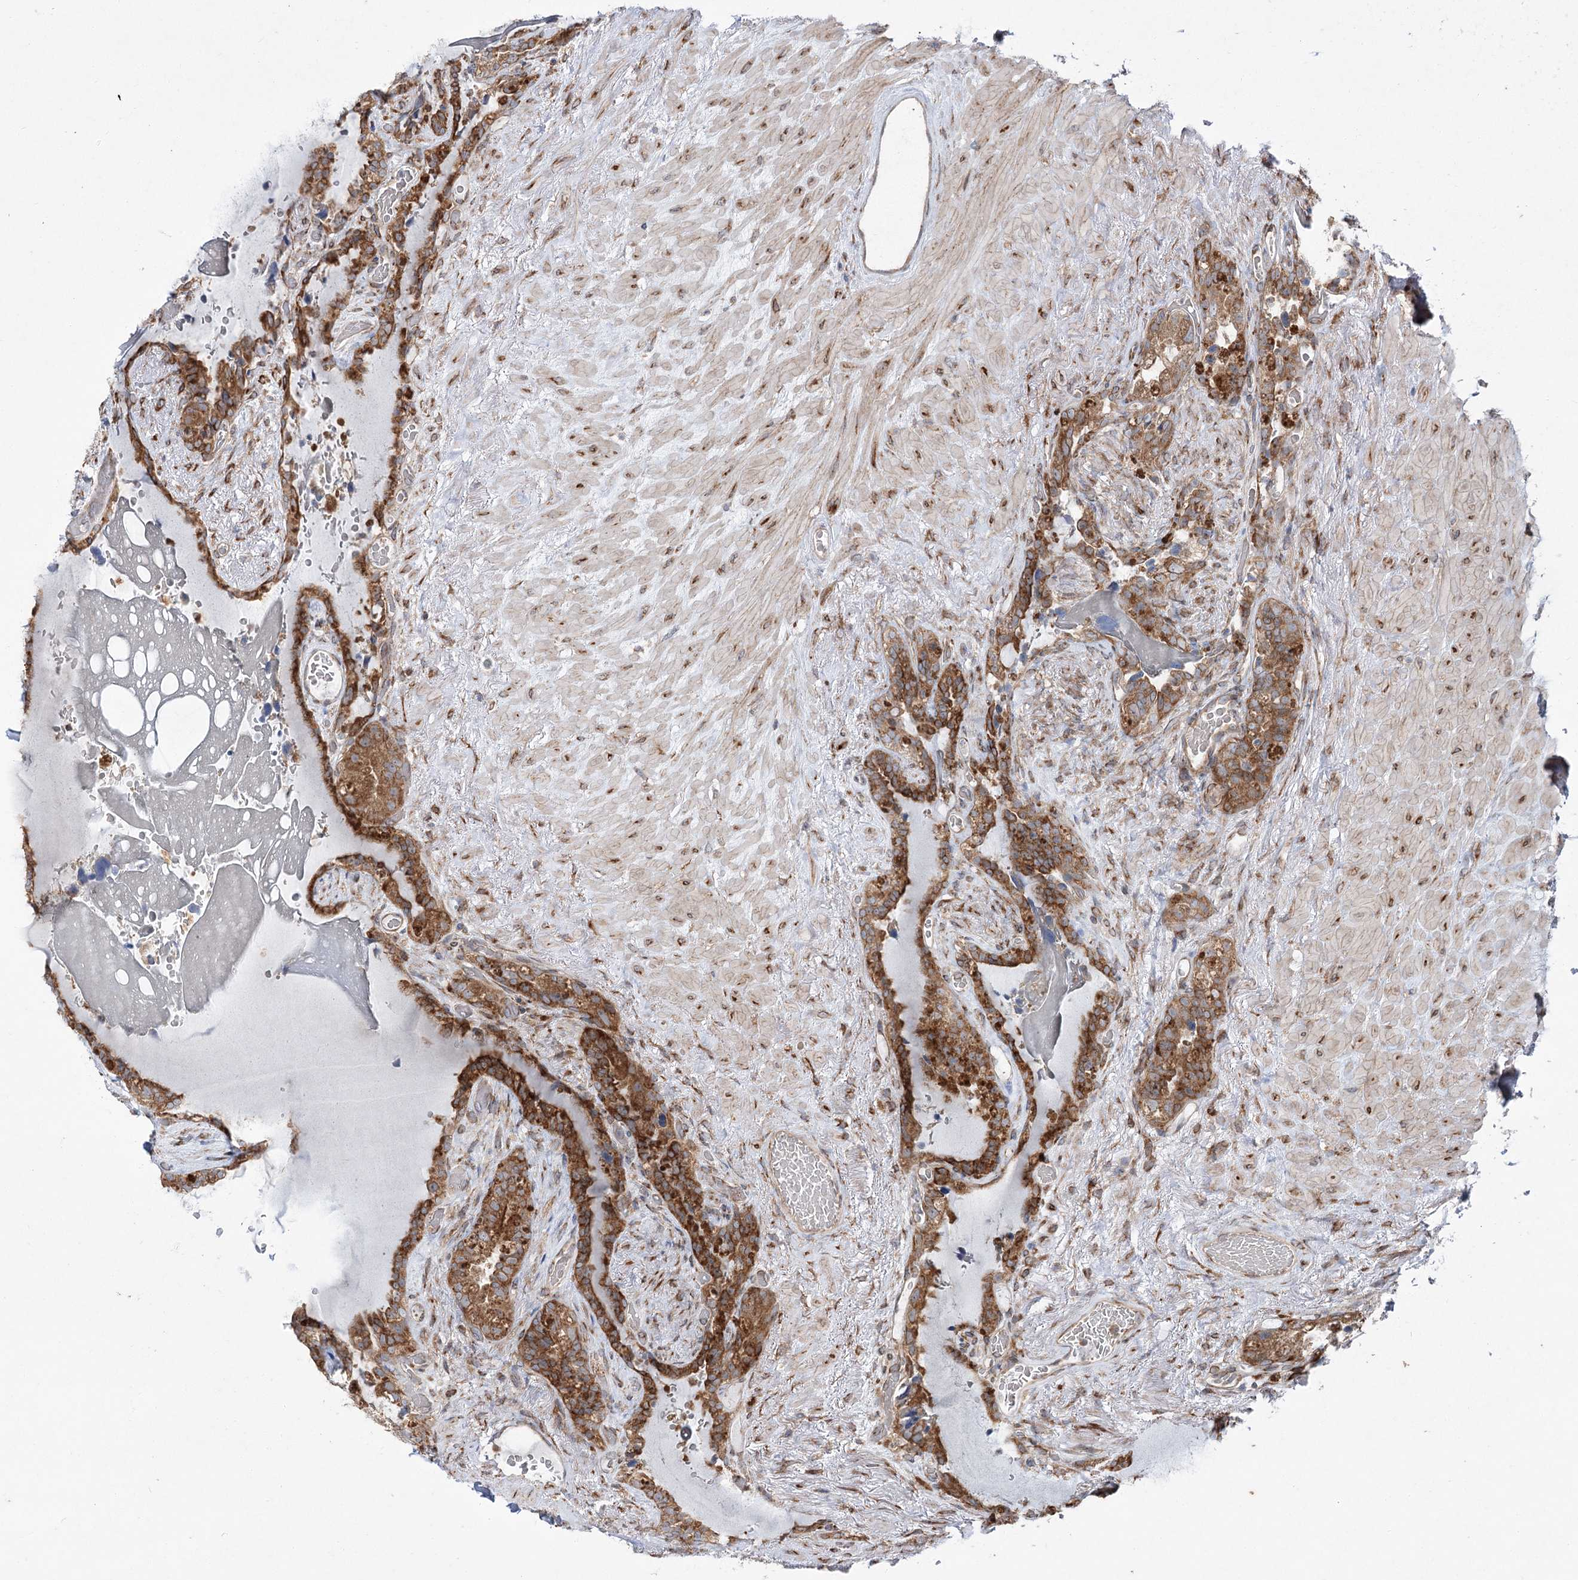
{"staining": {"intensity": "strong", "quantity": "25%-75%", "location": "cytoplasmic/membranous"}, "tissue": "seminal vesicle", "cell_type": "Glandular cells", "image_type": "normal", "snomed": [{"axis": "morphology", "description": "Normal tissue, NOS"}, {"axis": "topography", "description": "Seminal veicle"}], "caption": "Strong cytoplasmic/membranous staining is identified in approximately 25%-75% of glandular cells in unremarkable seminal vesicle. (Brightfield microscopy of DAB IHC at high magnification).", "gene": "VWA2", "patient": {"sex": "male", "age": 80}}